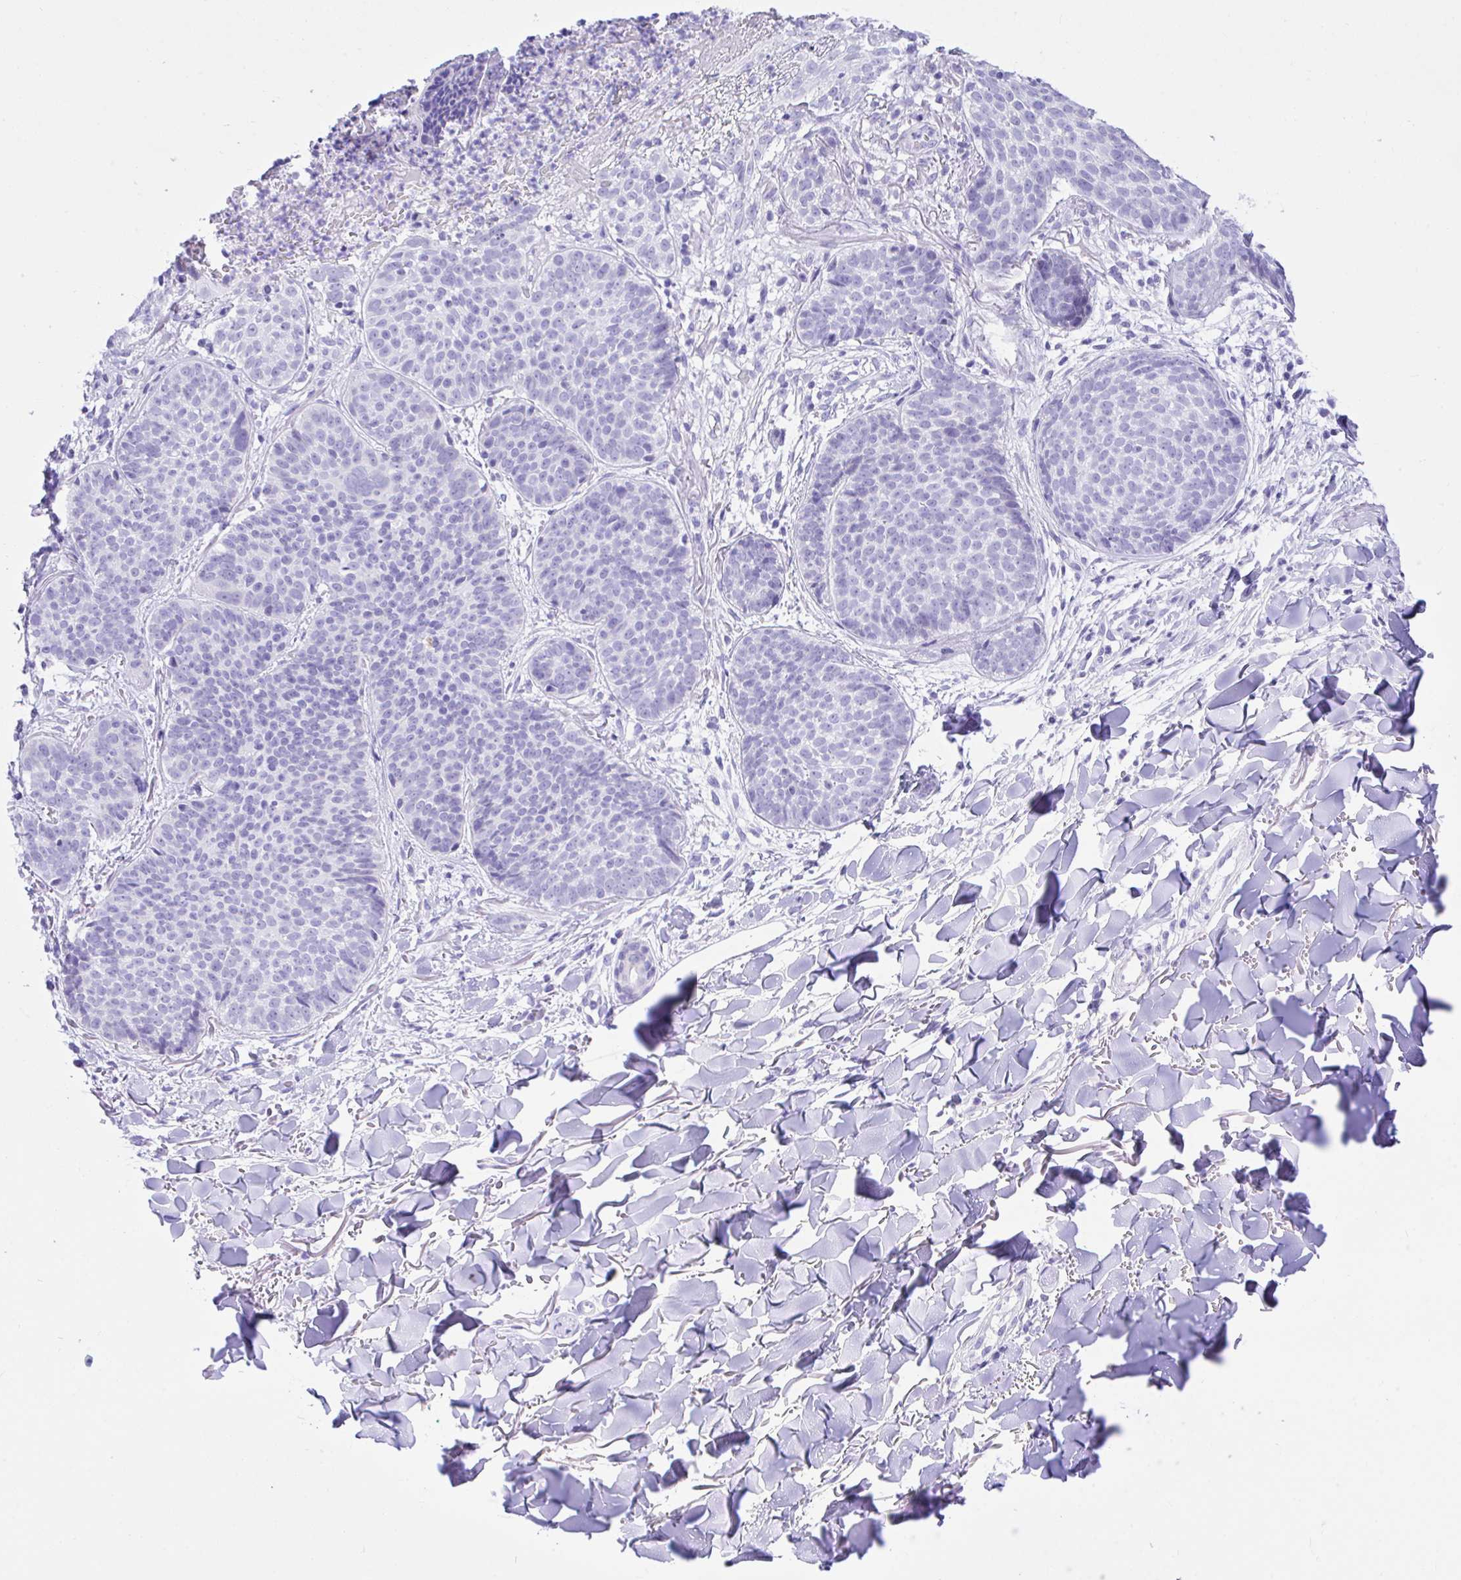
{"staining": {"intensity": "negative", "quantity": "none", "location": "none"}, "tissue": "skin cancer", "cell_type": "Tumor cells", "image_type": "cancer", "snomed": [{"axis": "morphology", "description": "Basal cell carcinoma"}, {"axis": "topography", "description": "Skin"}, {"axis": "topography", "description": "Skin of neck"}, {"axis": "topography", "description": "Skin of shoulder"}, {"axis": "topography", "description": "Skin of back"}], "caption": "Basal cell carcinoma (skin) was stained to show a protein in brown. There is no significant expression in tumor cells.", "gene": "SEL1L2", "patient": {"sex": "male", "age": 80}}